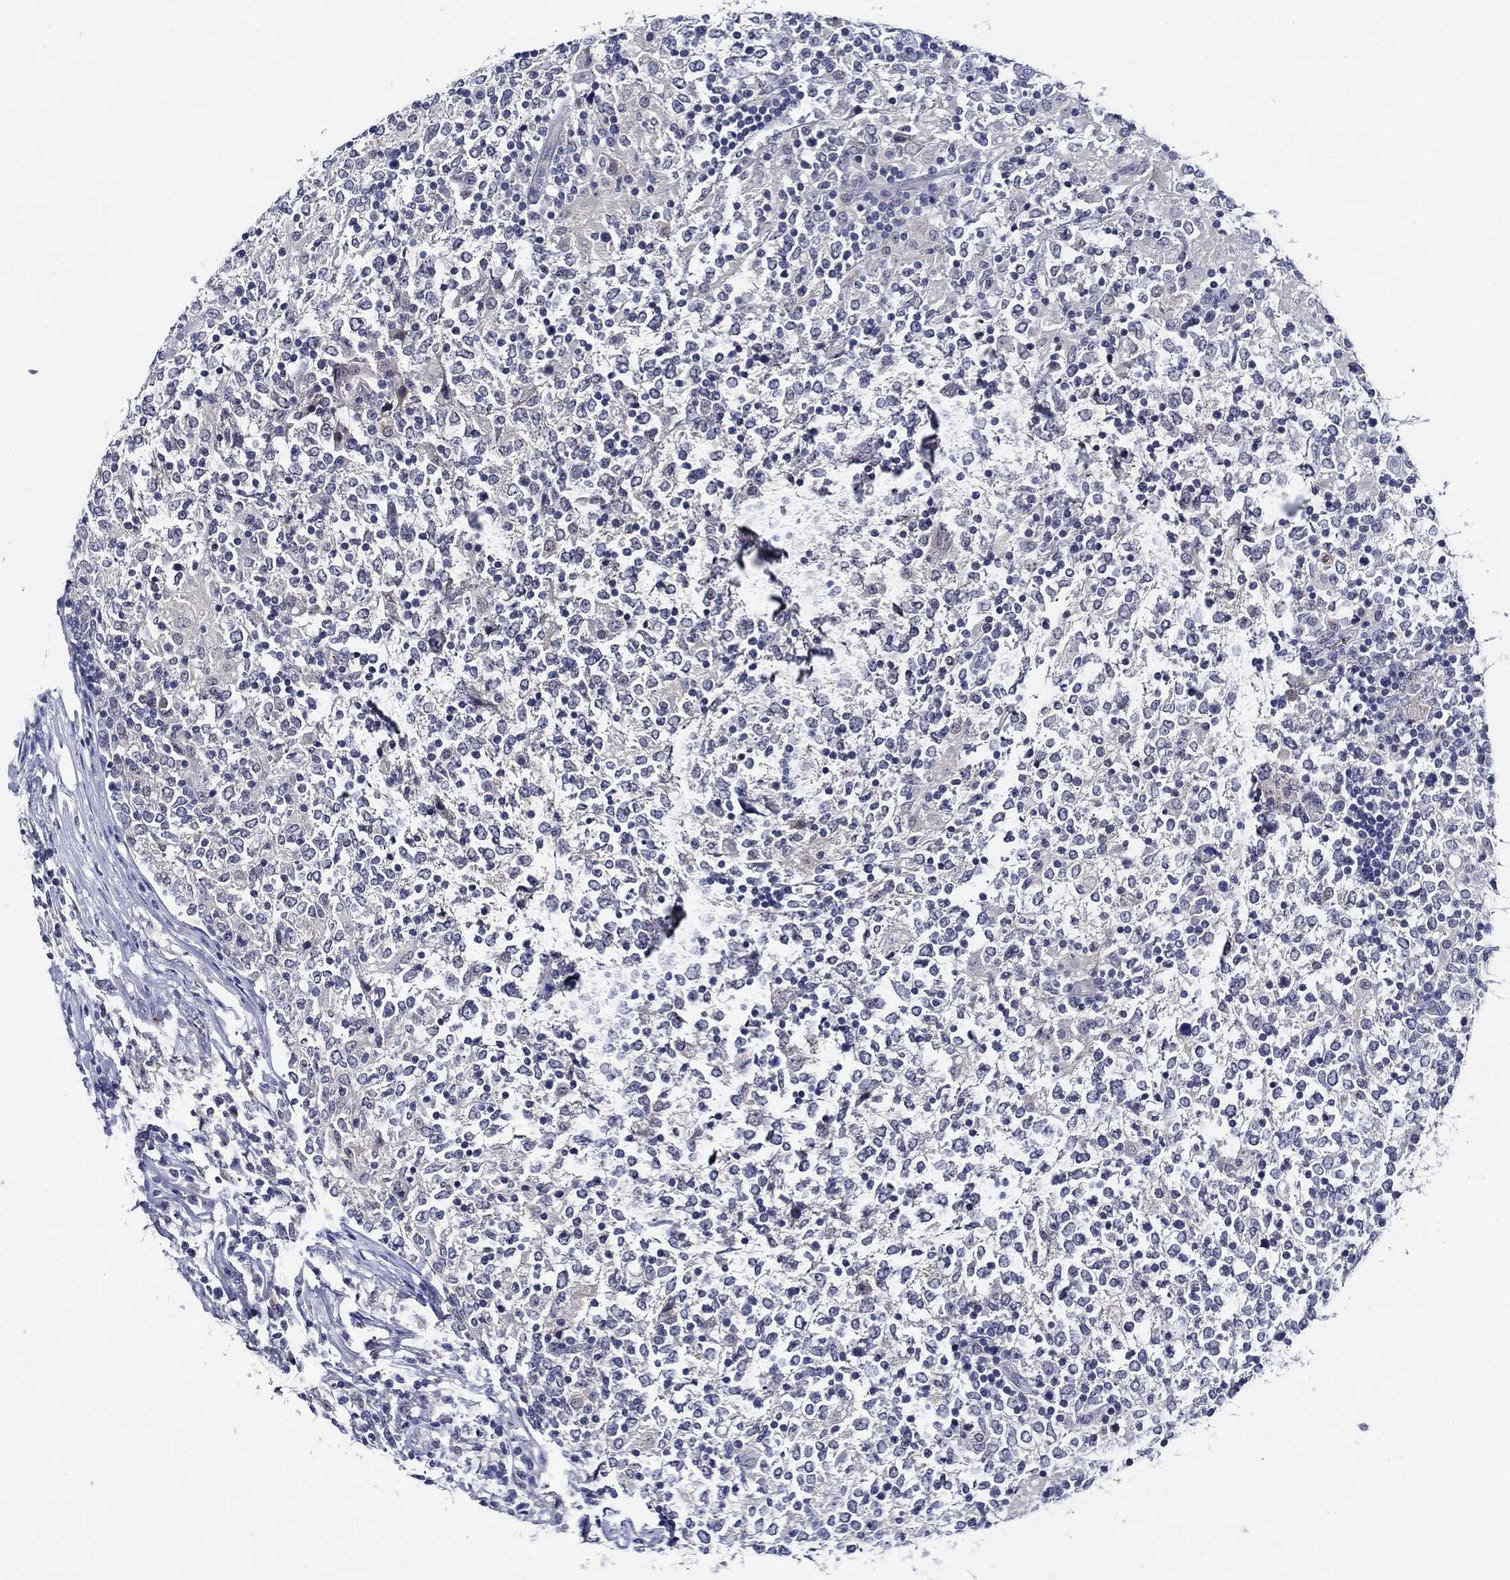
{"staining": {"intensity": "negative", "quantity": "none", "location": "none"}, "tissue": "lymphoma", "cell_type": "Tumor cells", "image_type": "cancer", "snomed": [{"axis": "morphology", "description": "Malignant lymphoma, non-Hodgkin's type, High grade"}, {"axis": "topography", "description": "Lymph node"}], "caption": "This histopathology image is of lymphoma stained with immunohistochemistry to label a protein in brown with the nuclei are counter-stained blue. There is no expression in tumor cells.", "gene": "ALOX12", "patient": {"sex": "female", "age": 84}}